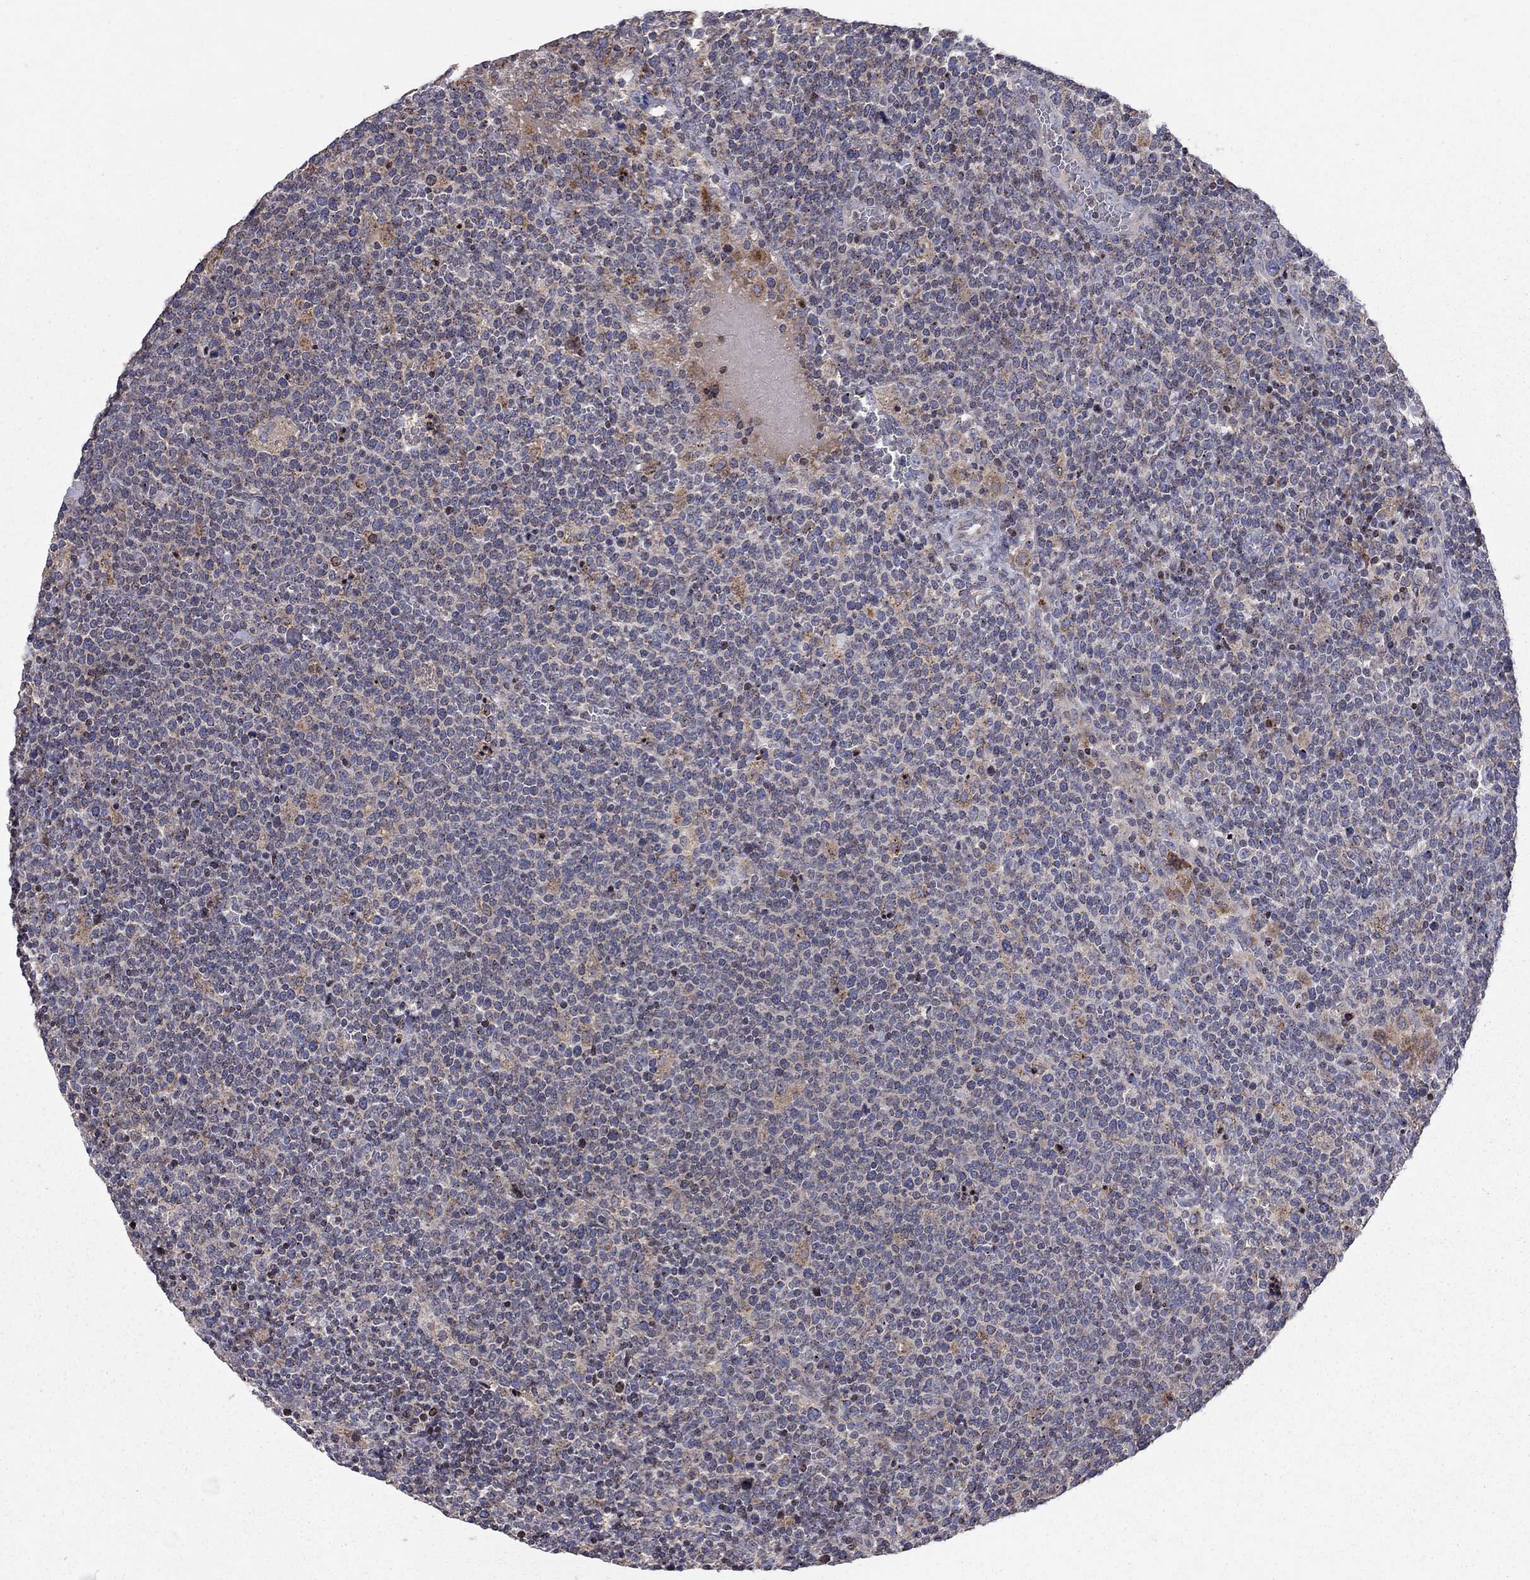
{"staining": {"intensity": "negative", "quantity": "none", "location": "none"}, "tissue": "lymphoma", "cell_type": "Tumor cells", "image_type": "cancer", "snomed": [{"axis": "morphology", "description": "Malignant lymphoma, non-Hodgkin's type, High grade"}, {"axis": "topography", "description": "Lymph node"}], "caption": "Human lymphoma stained for a protein using immunohistochemistry demonstrates no staining in tumor cells.", "gene": "ERN2", "patient": {"sex": "male", "age": 61}}